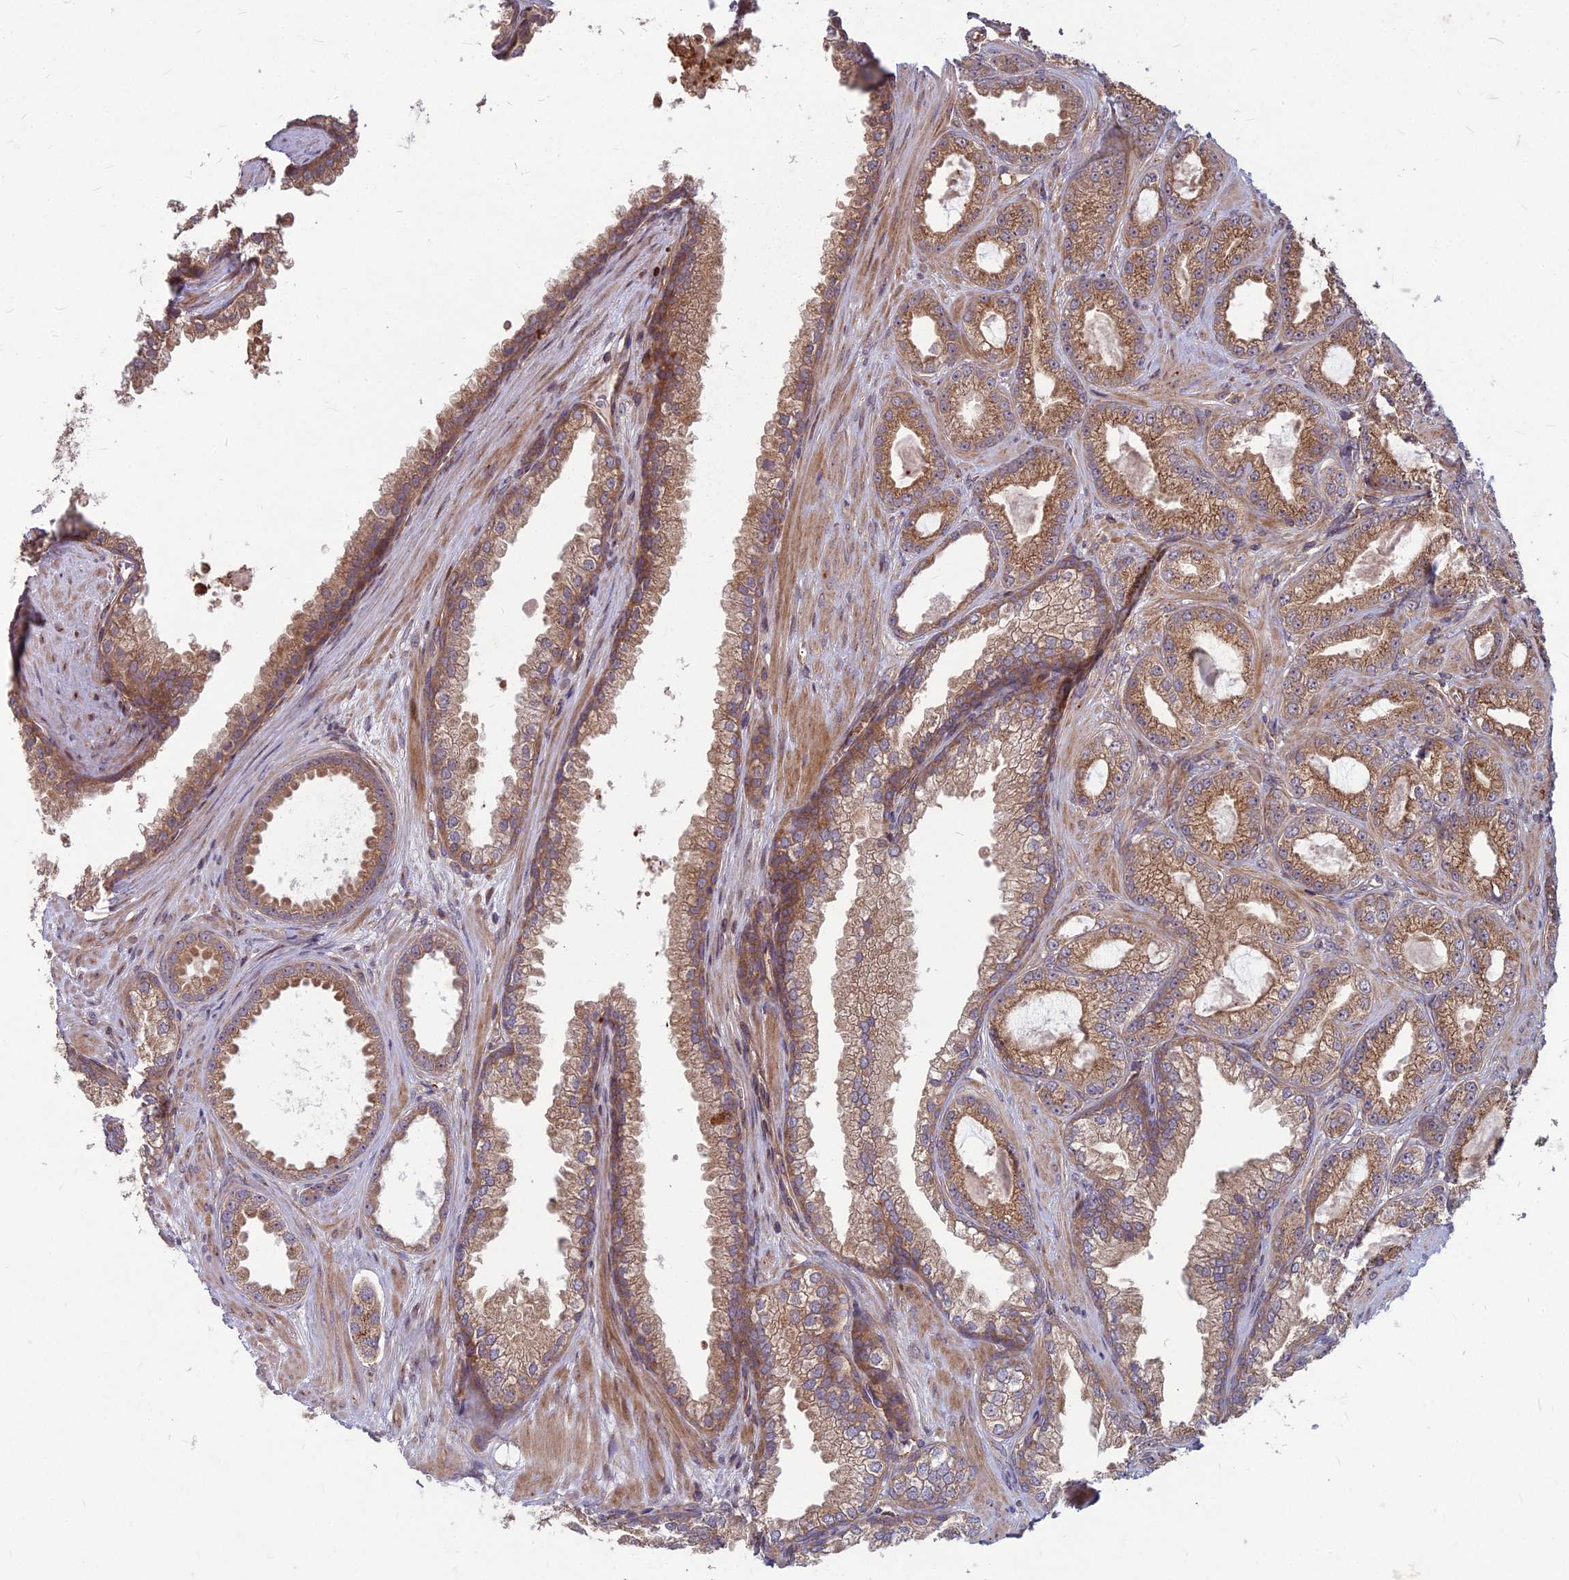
{"staining": {"intensity": "moderate", "quantity": ">75%", "location": "cytoplasmic/membranous"}, "tissue": "prostate cancer", "cell_type": "Tumor cells", "image_type": "cancer", "snomed": [{"axis": "morphology", "description": "Adenocarcinoma, Low grade"}, {"axis": "topography", "description": "Prostate"}], "caption": "Immunohistochemical staining of adenocarcinoma (low-grade) (prostate) exhibits moderate cytoplasmic/membranous protein staining in approximately >75% of tumor cells.", "gene": "MFSD8", "patient": {"sex": "male", "age": 57}}